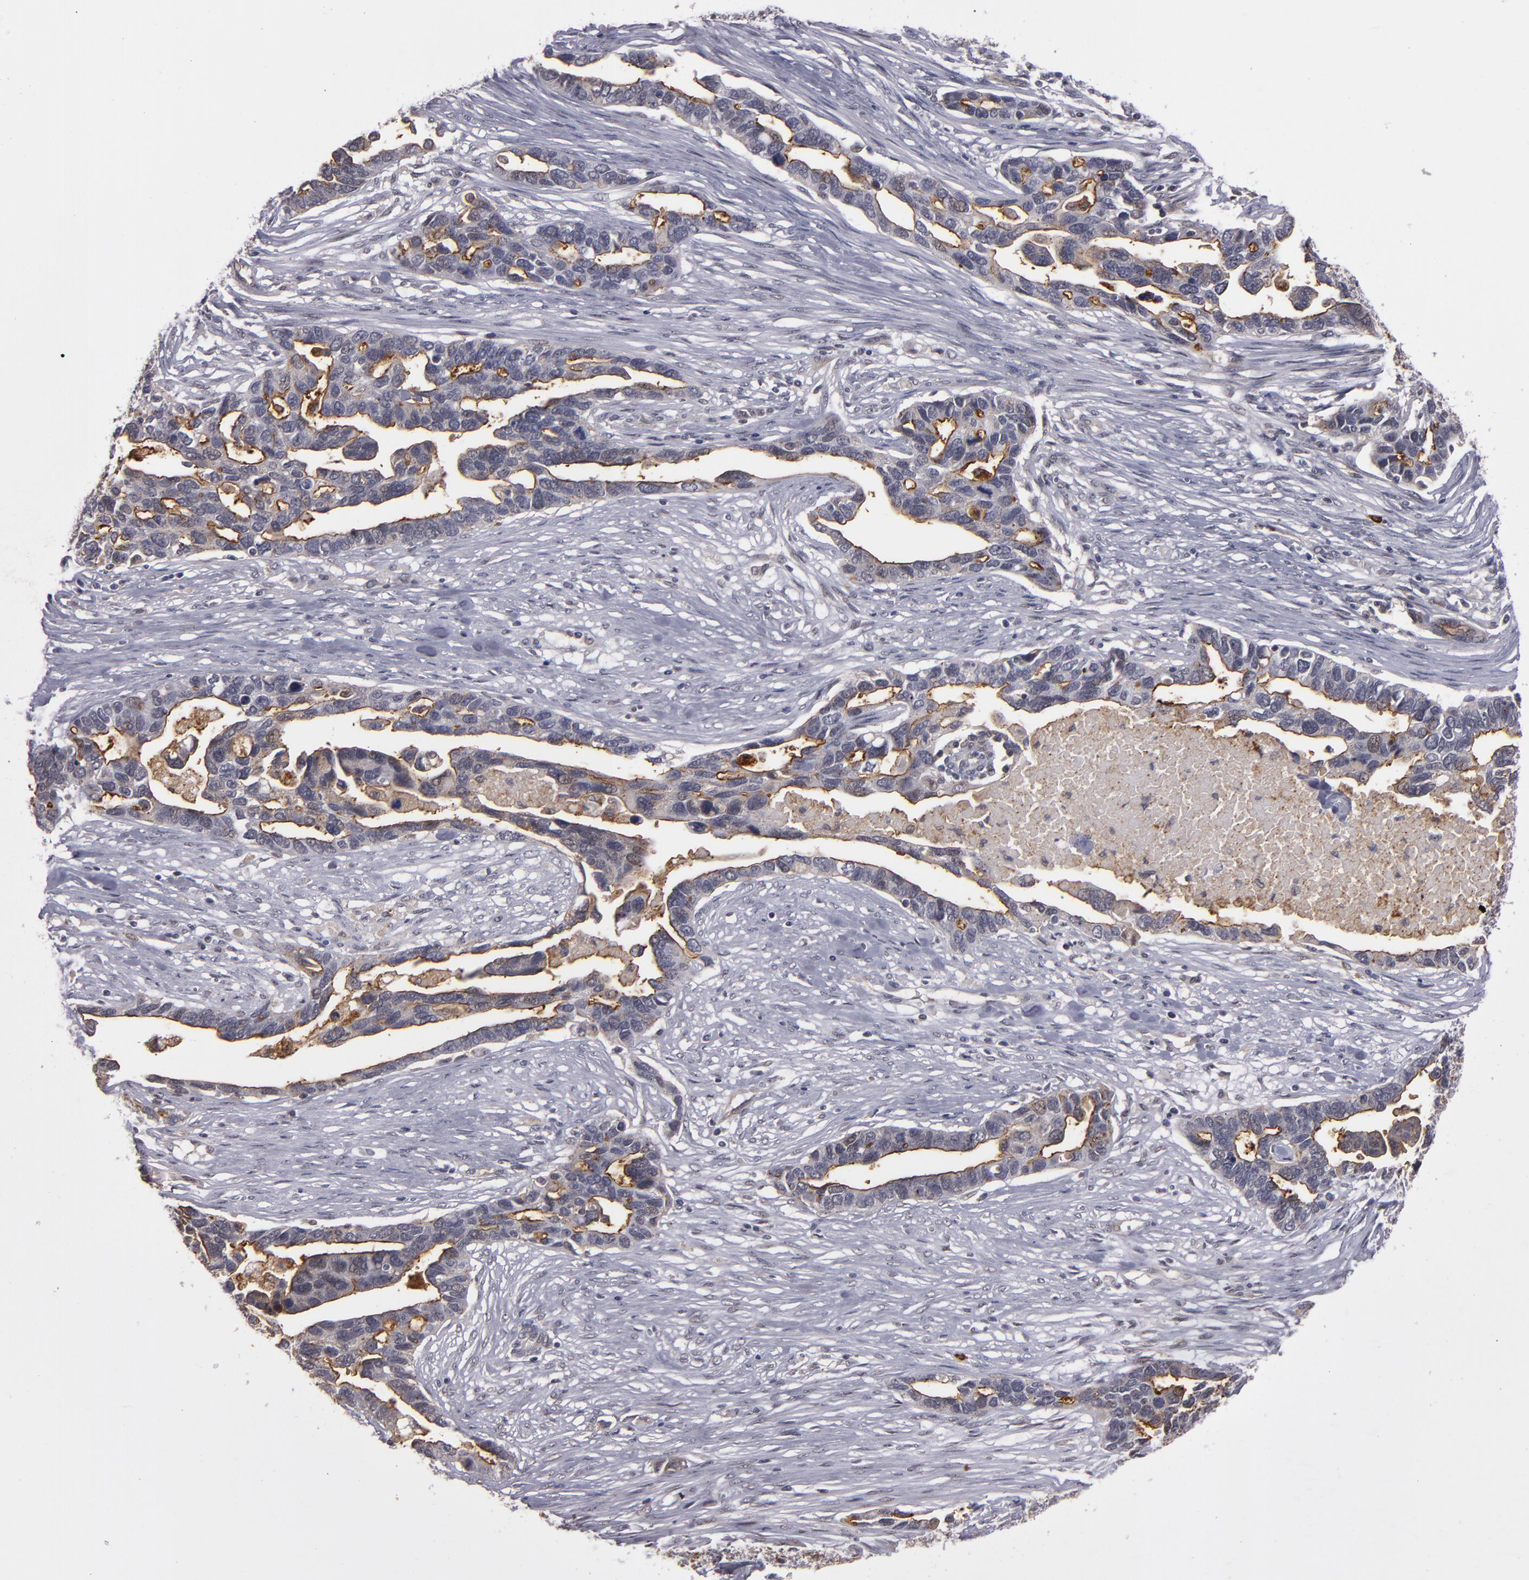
{"staining": {"intensity": "weak", "quantity": ">75%", "location": "nuclear"}, "tissue": "ovarian cancer", "cell_type": "Tumor cells", "image_type": "cancer", "snomed": [{"axis": "morphology", "description": "Cystadenocarcinoma, serous, NOS"}, {"axis": "topography", "description": "Ovary"}], "caption": "This micrograph shows immunohistochemistry staining of ovarian cancer, with low weak nuclear positivity in approximately >75% of tumor cells.", "gene": "STX3", "patient": {"sex": "female", "age": 54}}